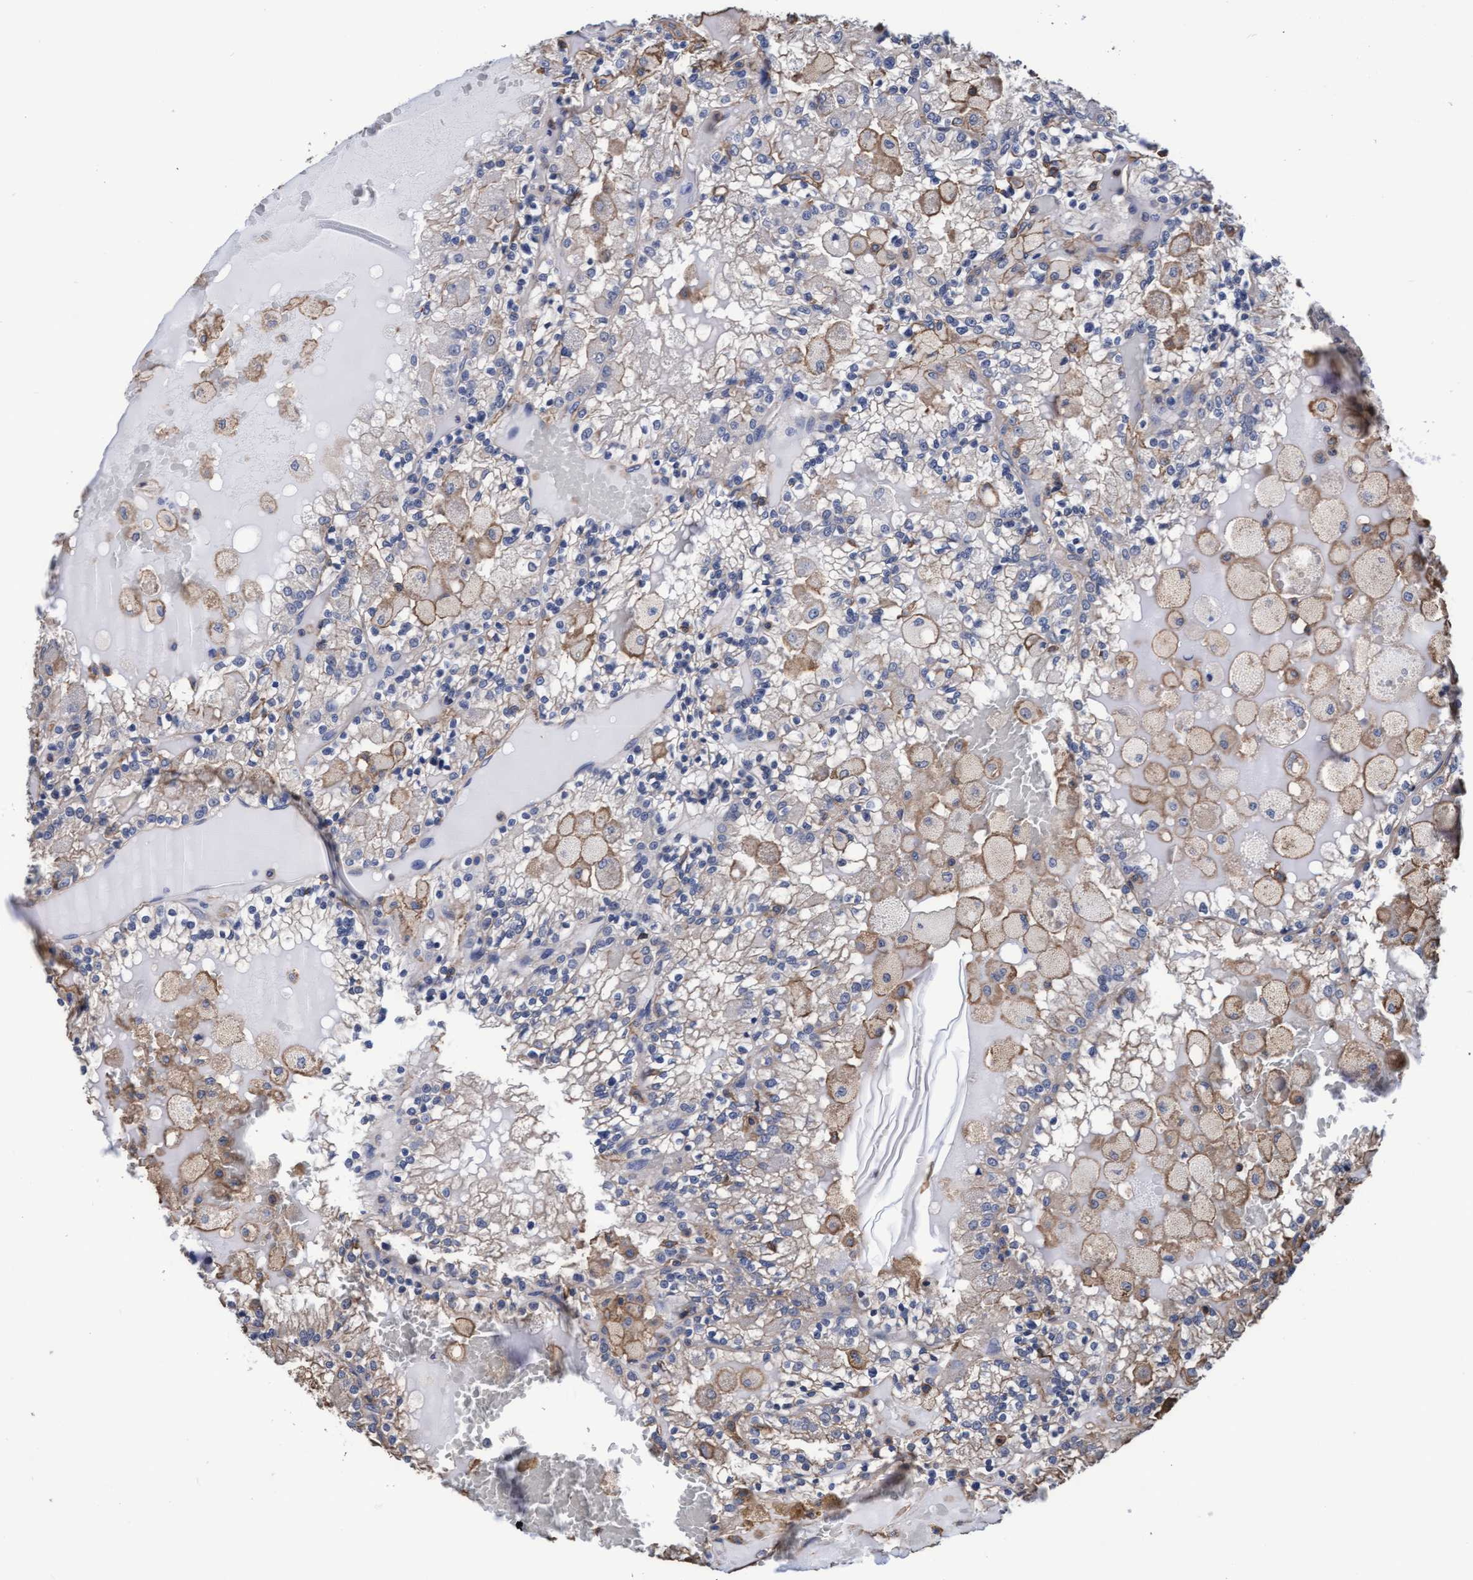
{"staining": {"intensity": "negative", "quantity": "none", "location": "none"}, "tissue": "renal cancer", "cell_type": "Tumor cells", "image_type": "cancer", "snomed": [{"axis": "morphology", "description": "Adenocarcinoma, NOS"}, {"axis": "topography", "description": "Kidney"}], "caption": "High power microscopy photomicrograph of an immunohistochemistry (IHC) histopathology image of renal cancer (adenocarcinoma), revealing no significant staining in tumor cells.", "gene": "GRHPR", "patient": {"sex": "female", "age": 56}}